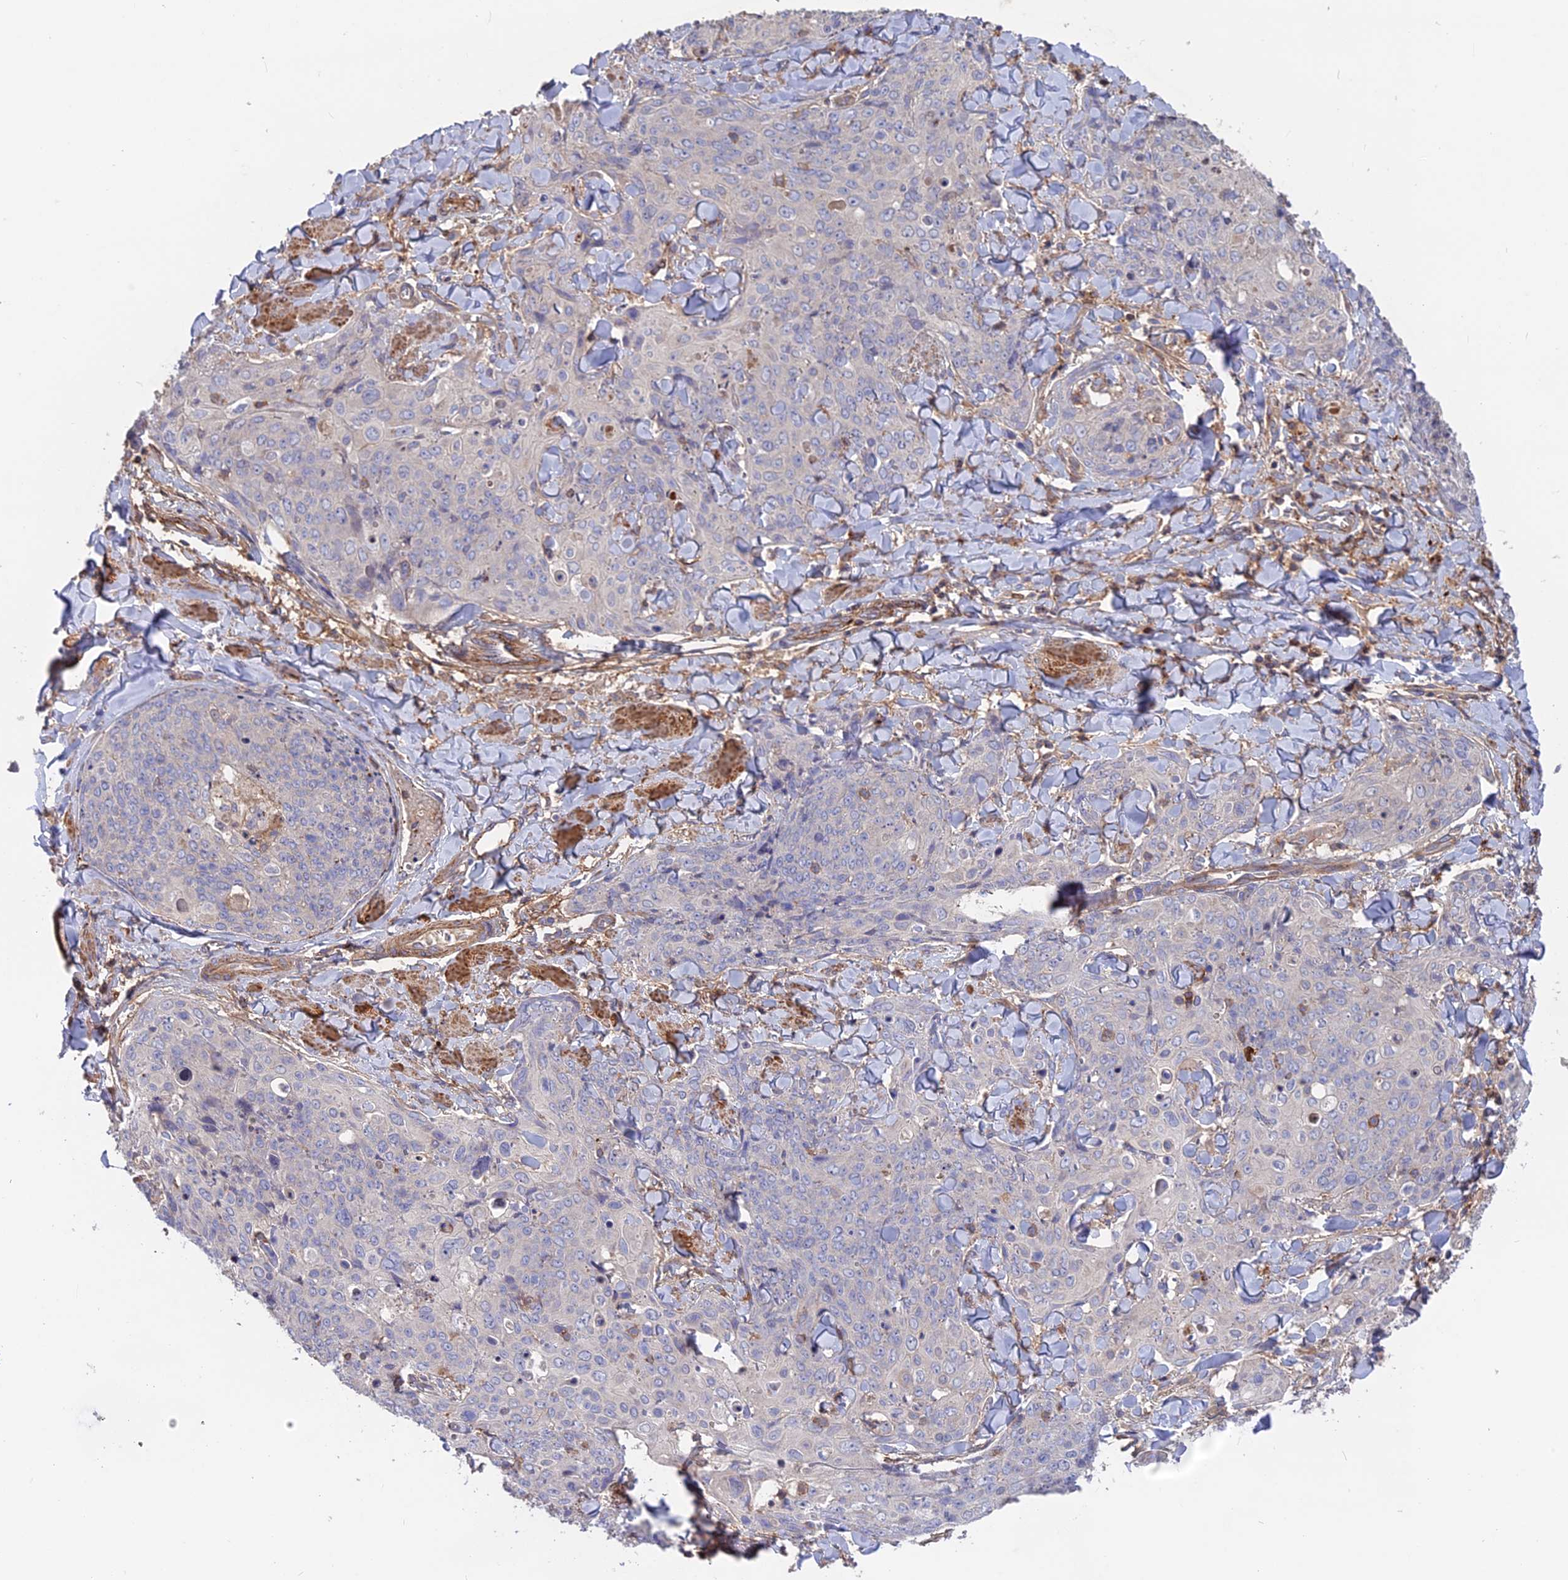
{"staining": {"intensity": "negative", "quantity": "none", "location": "none"}, "tissue": "skin cancer", "cell_type": "Tumor cells", "image_type": "cancer", "snomed": [{"axis": "morphology", "description": "Squamous cell carcinoma, NOS"}, {"axis": "topography", "description": "Skin"}, {"axis": "topography", "description": "Vulva"}], "caption": "This is a image of immunohistochemistry (IHC) staining of squamous cell carcinoma (skin), which shows no expression in tumor cells. Brightfield microscopy of immunohistochemistry stained with DAB (3,3'-diaminobenzidine) (brown) and hematoxylin (blue), captured at high magnification.", "gene": "CPNE7", "patient": {"sex": "female", "age": 85}}